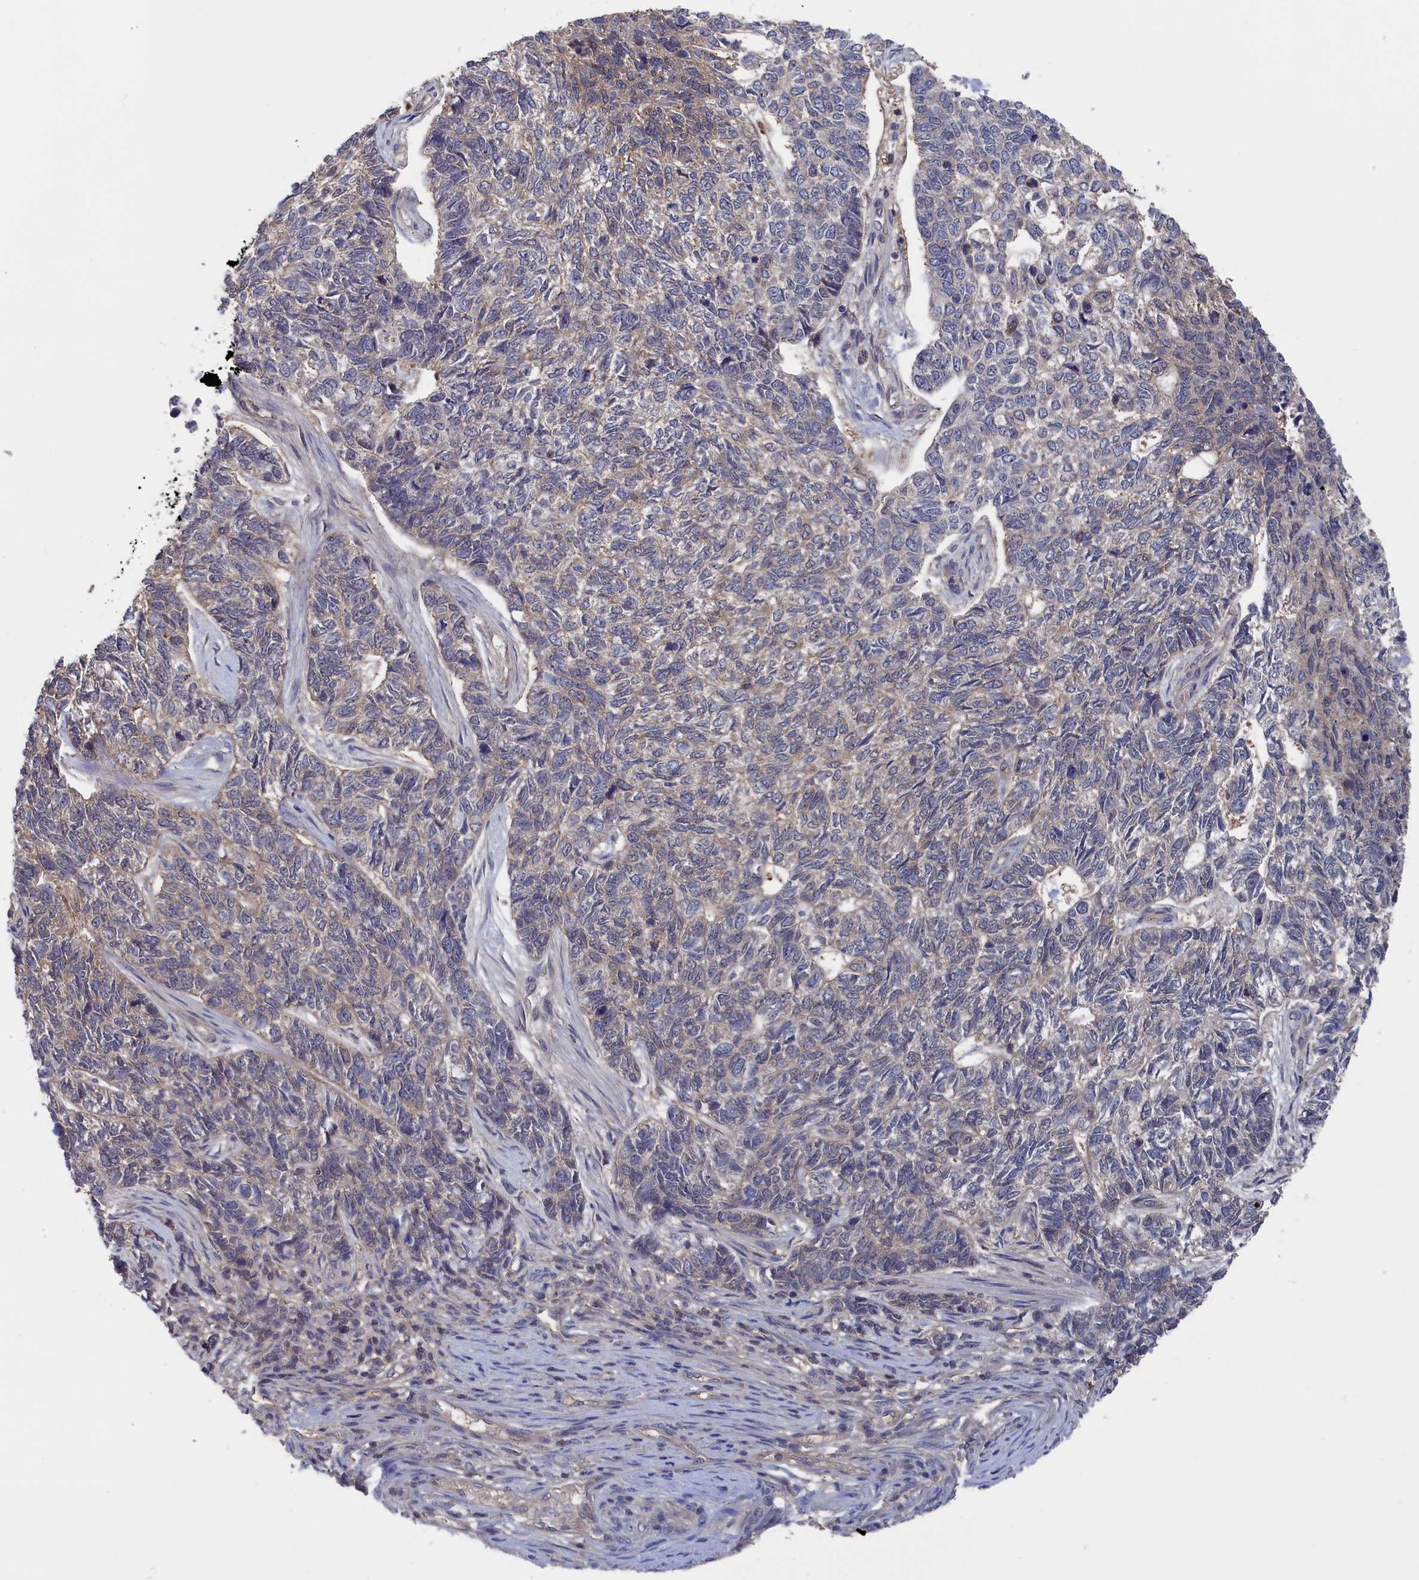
{"staining": {"intensity": "weak", "quantity": "<25%", "location": "cytoplasmic/membranous"}, "tissue": "skin cancer", "cell_type": "Tumor cells", "image_type": "cancer", "snomed": [{"axis": "morphology", "description": "Basal cell carcinoma"}, {"axis": "topography", "description": "Skin"}], "caption": "This is an immunohistochemistry (IHC) micrograph of skin cancer (basal cell carcinoma). There is no positivity in tumor cells.", "gene": "NUTF2", "patient": {"sex": "female", "age": 65}}